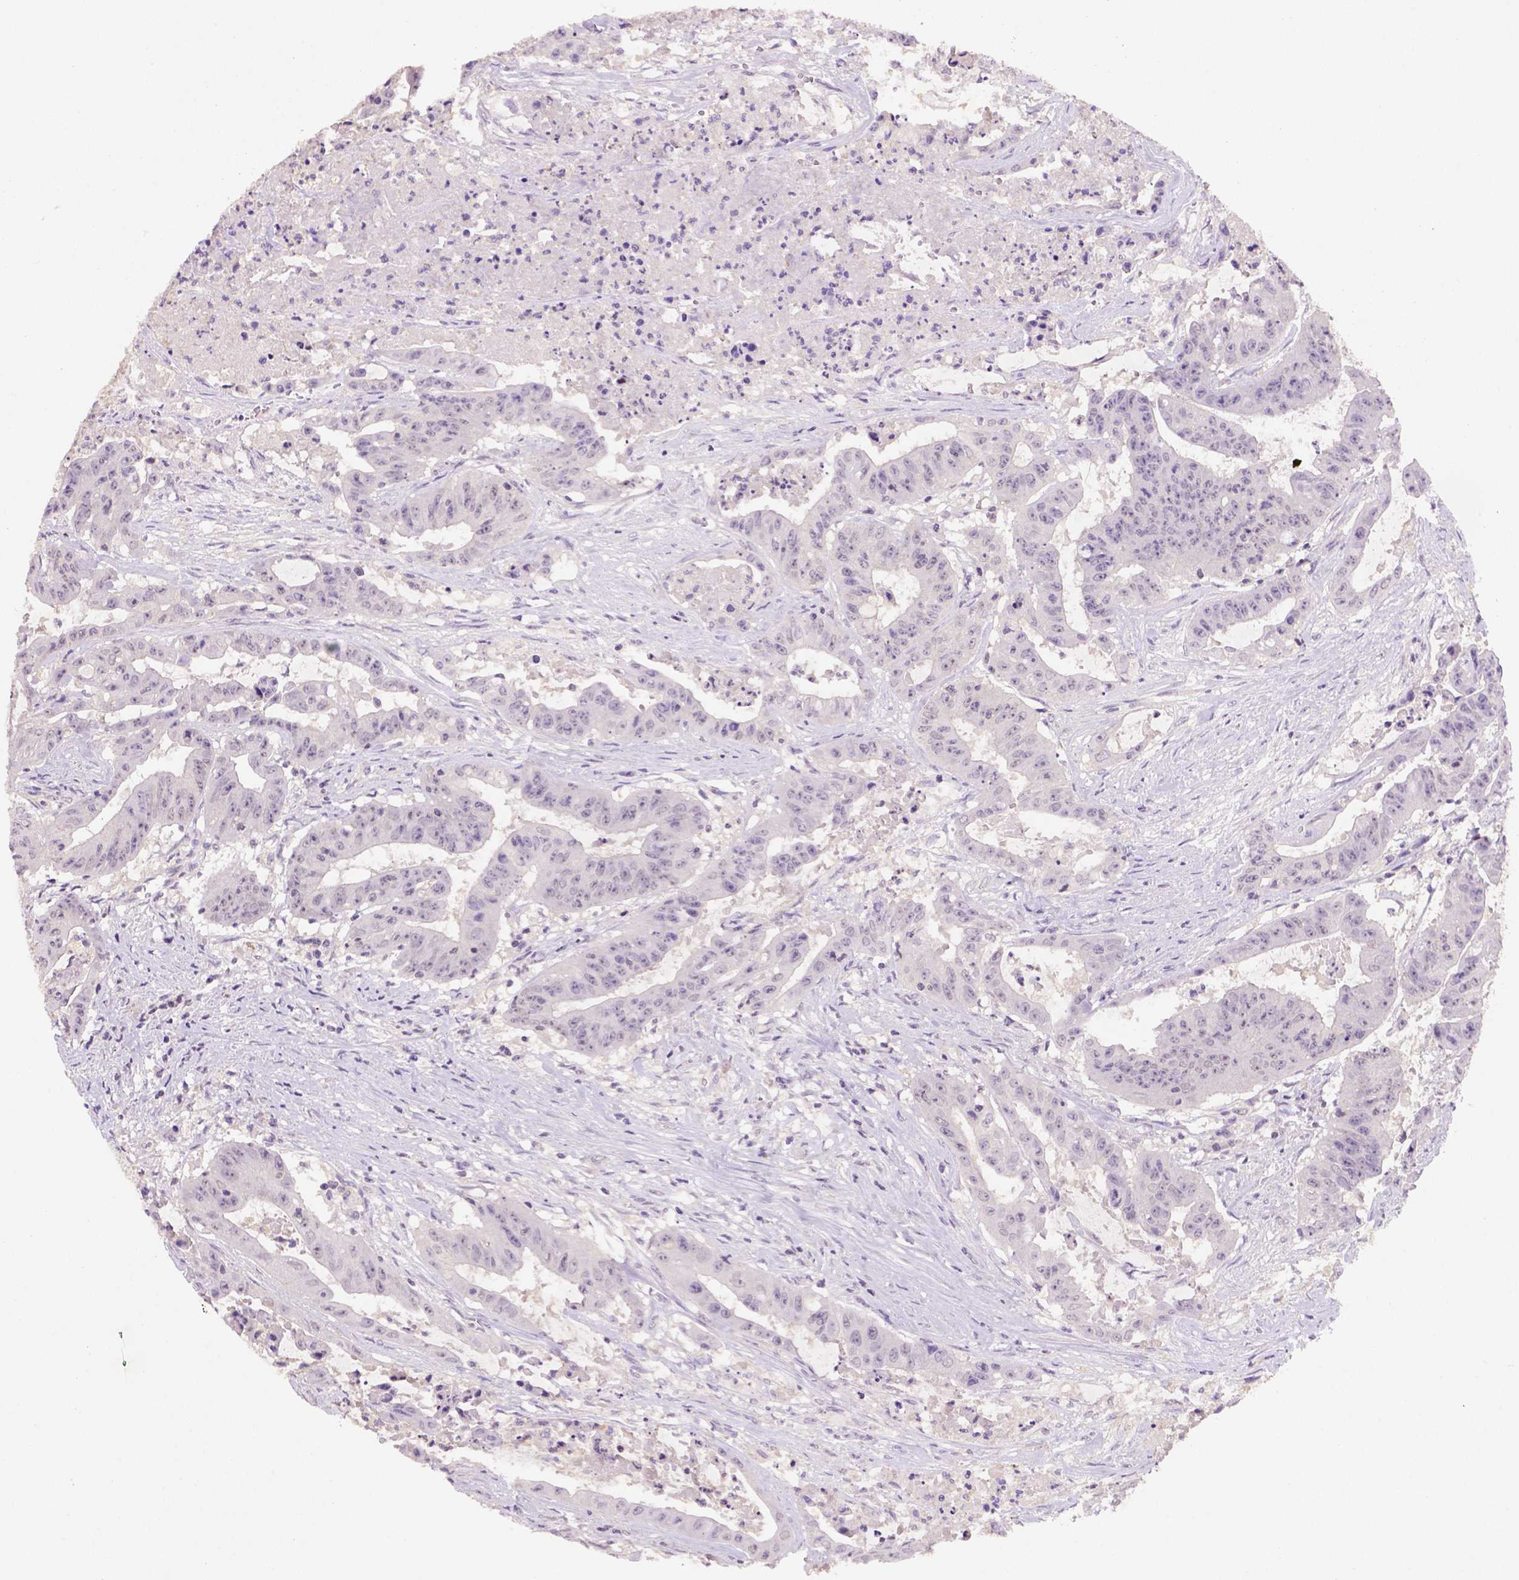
{"staining": {"intensity": "weak", "quantity": "25%-75%", "location": "nuclear"}, "tissue": "colorectal cancer", "cell_type": "Tumor cells", "image_type": "cancer", "snomed": [{"axis": "morphology", "description": "Adenocarcinoma, NOS"}, {"axis": "topography", "description": "Colon"}], "caption": "Immunohistochemical staining of colorectal adenocarcinoma exhibits low levels of weak nuclear protein staining in approximately 25%-75% of tumor cells.", "gene": "SCML4", "patient": {"sex": "male", "age": 33}}